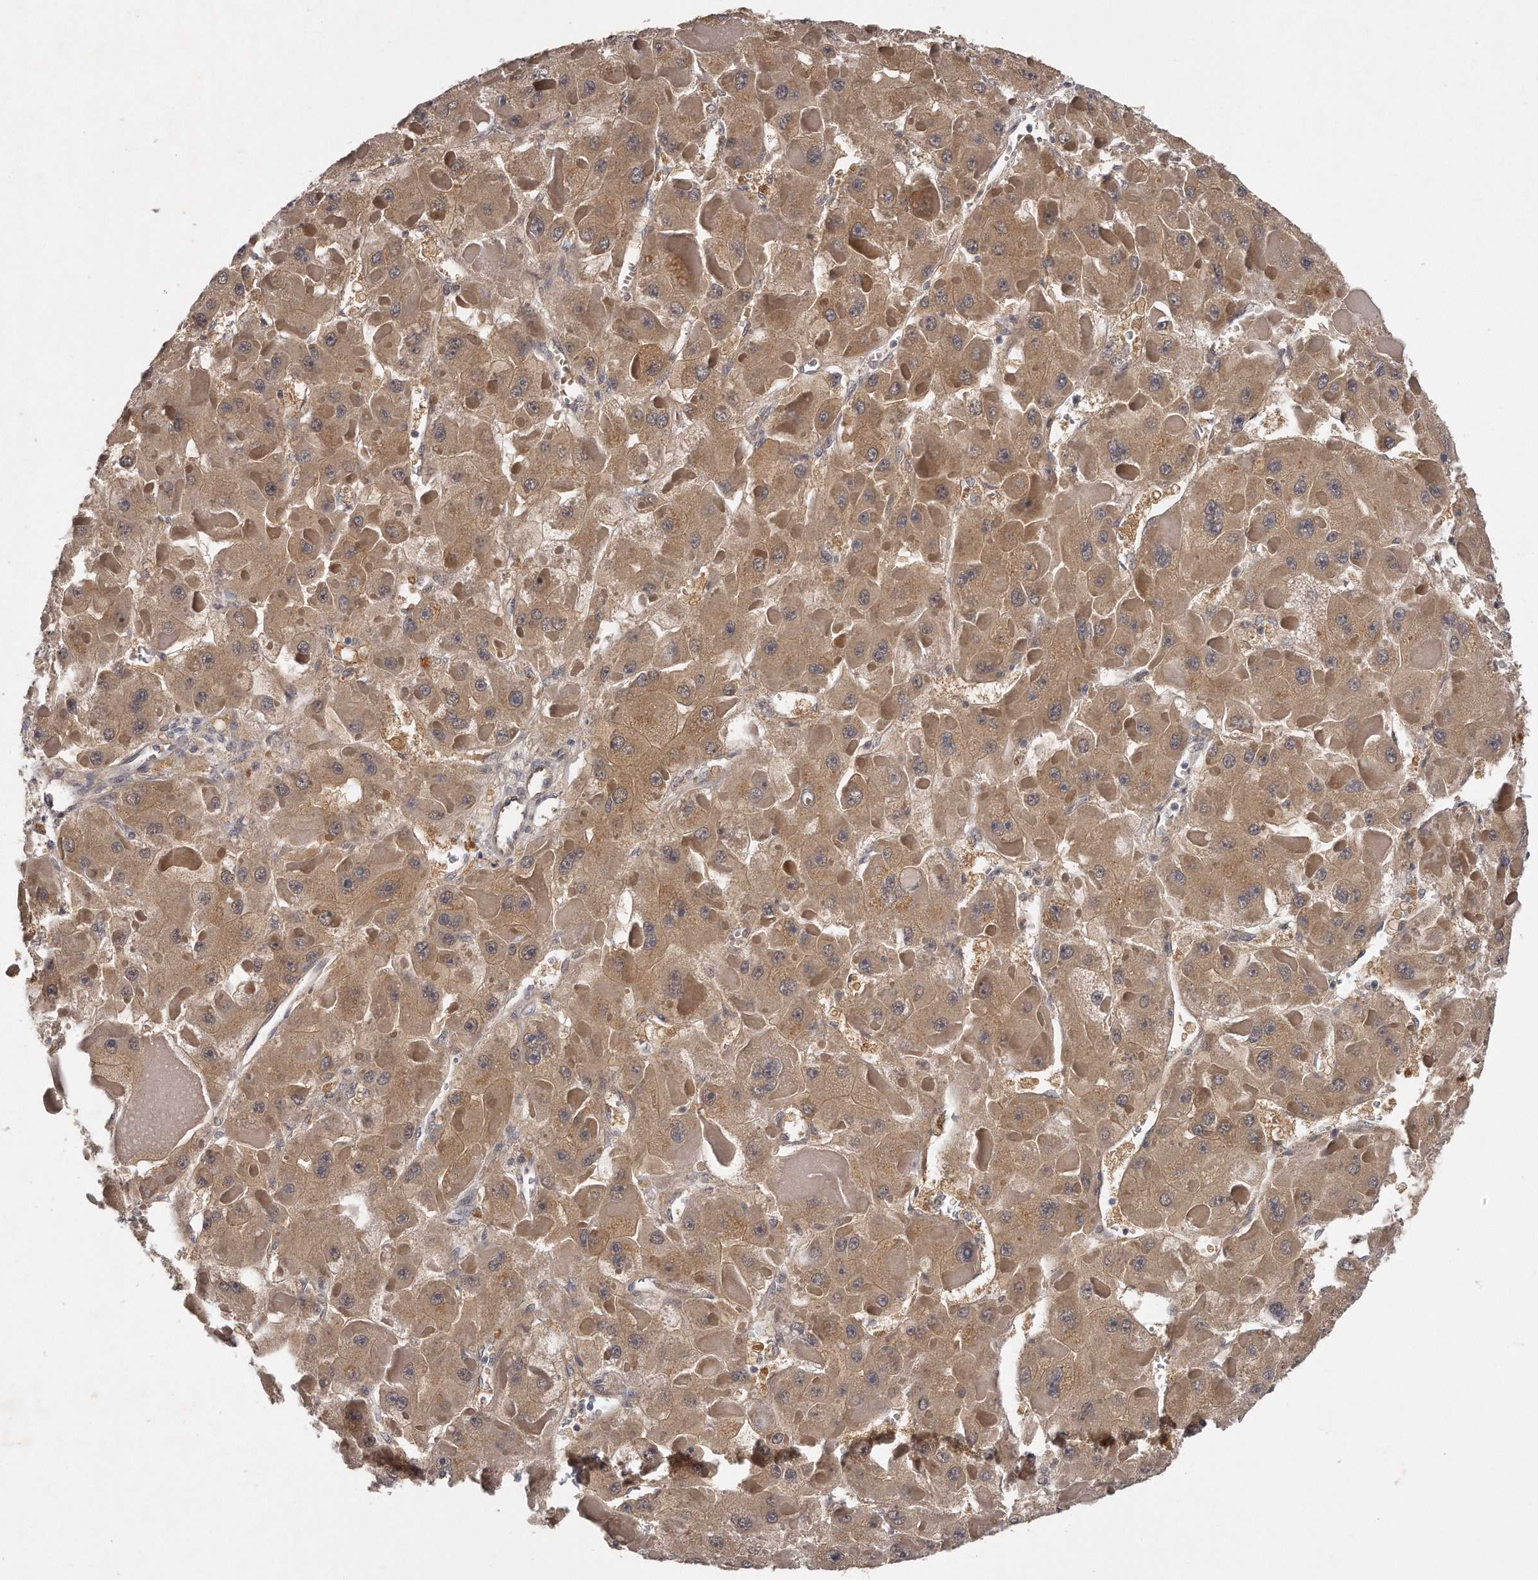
{"staining": {"intensity": "moderate", "quantity": ">75%", "location": "cytoplasmic/membranous"}, "tissue": "liver cancer", "cell_type": "Tumor cells", "image_type": "cancer", "snomed": [{"axis": "morphology", "description": "Carcinoma, Hepatocellular, NOS"}, {"axis": "topography", "description": "Liver"}], "caption": "This is an image of immunohistochemistry (IHC) staining of liver cancer (hepatocellular carcinoma), which shows moderate expression in the cytoplasmic/membranous of tumor cells.", "gene": "GGCT", "patient": {"sex": "female", "age": 73}}